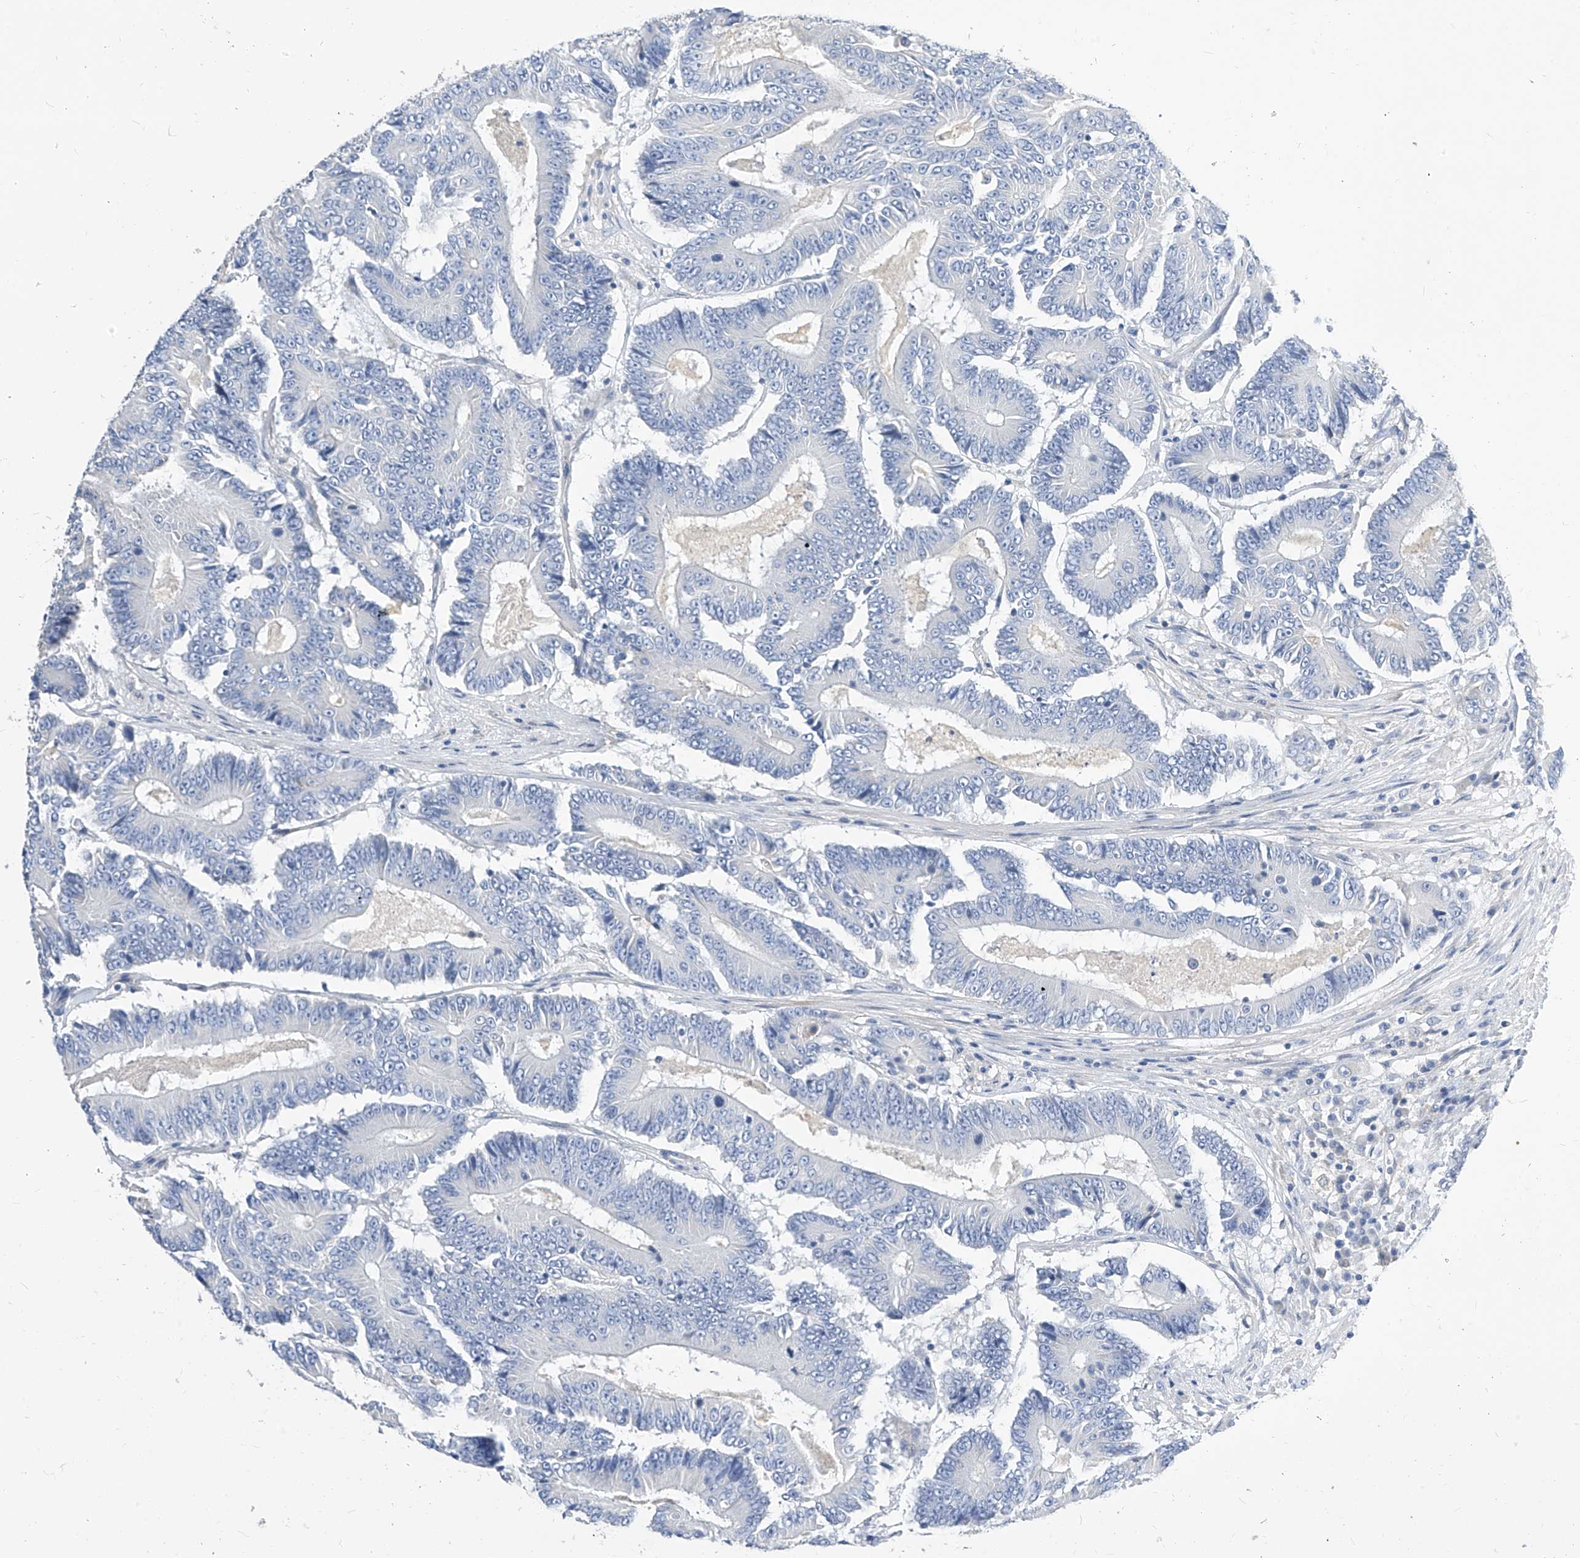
{"staining": {"intensity": "negative", "quantity": "none", "location": "none"}, "tissue": "colorectal cancer", "cell_type": "Tumor cells", "image_type": "cancer", "snomed": [{"axis": "morphology", "description": "Adenocarcinoma, NOS"}, {"axis": "topography", "description": "Colon"}], "caption": "IHC of human colorectal adenocarcinoma reveals no expression in tumor cells.", "gene": "SCGB2A1", "patient": {"sex": "male", "age": 83}}